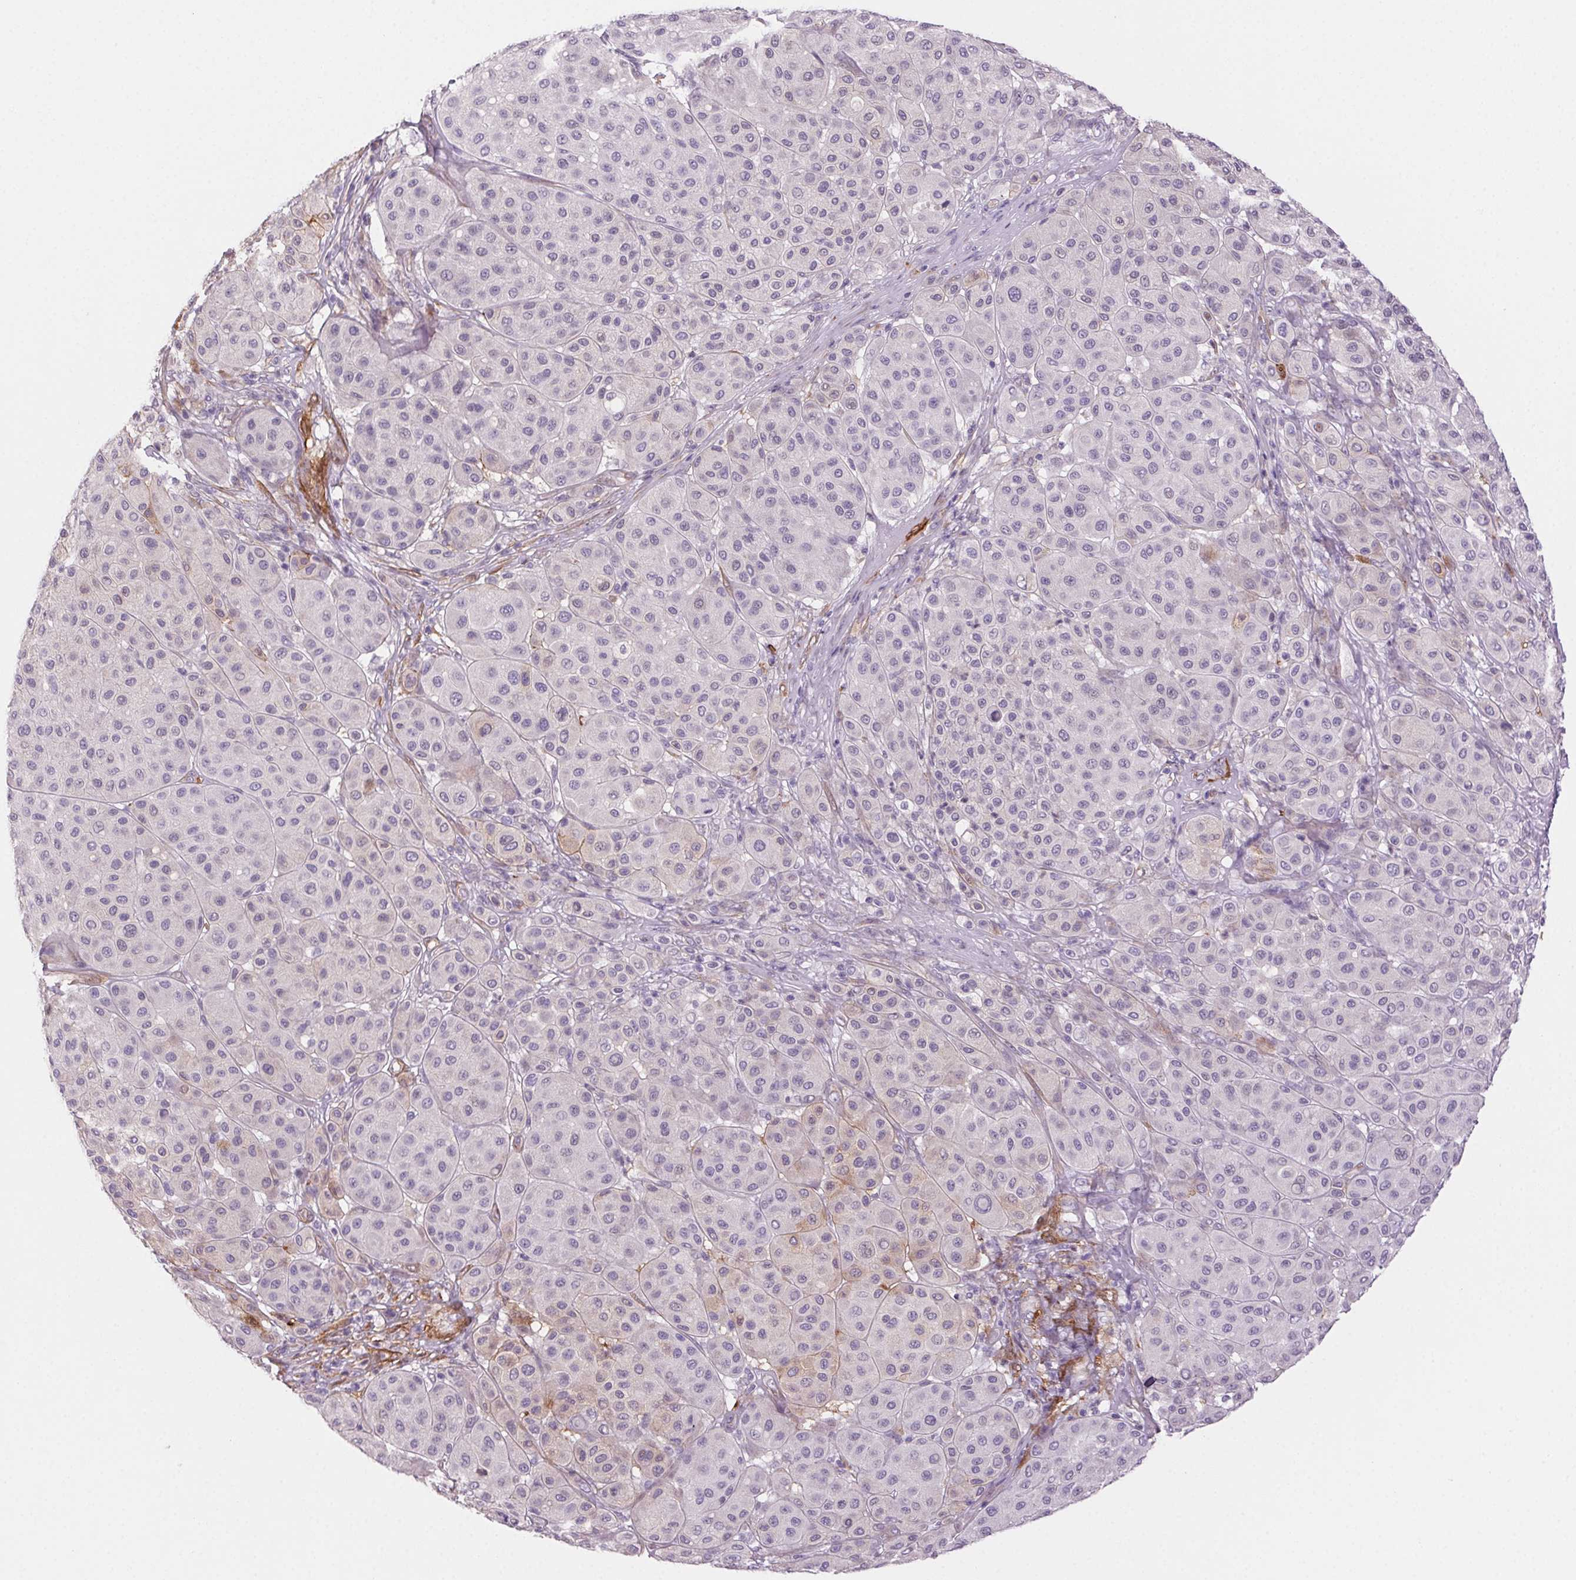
{"staining": {"intensity": "negative", "quantity": "none", "location": "none"}, "tissue": "melanoma", "cell_type": "Tumor cells", "image_type": "cancer", "snomed": [{"axis": "morphology", "description": "Malignant melanoma, Metastatic site"}, {"axis": "topography", "description": "Smooth muscle"}], "caption": "This is an immunohistochemistry histopathology image of melanoma. There is no positivity in tumor cells.", "gene": "GPX8", "patient": {"sex": "male", "age": 41}}